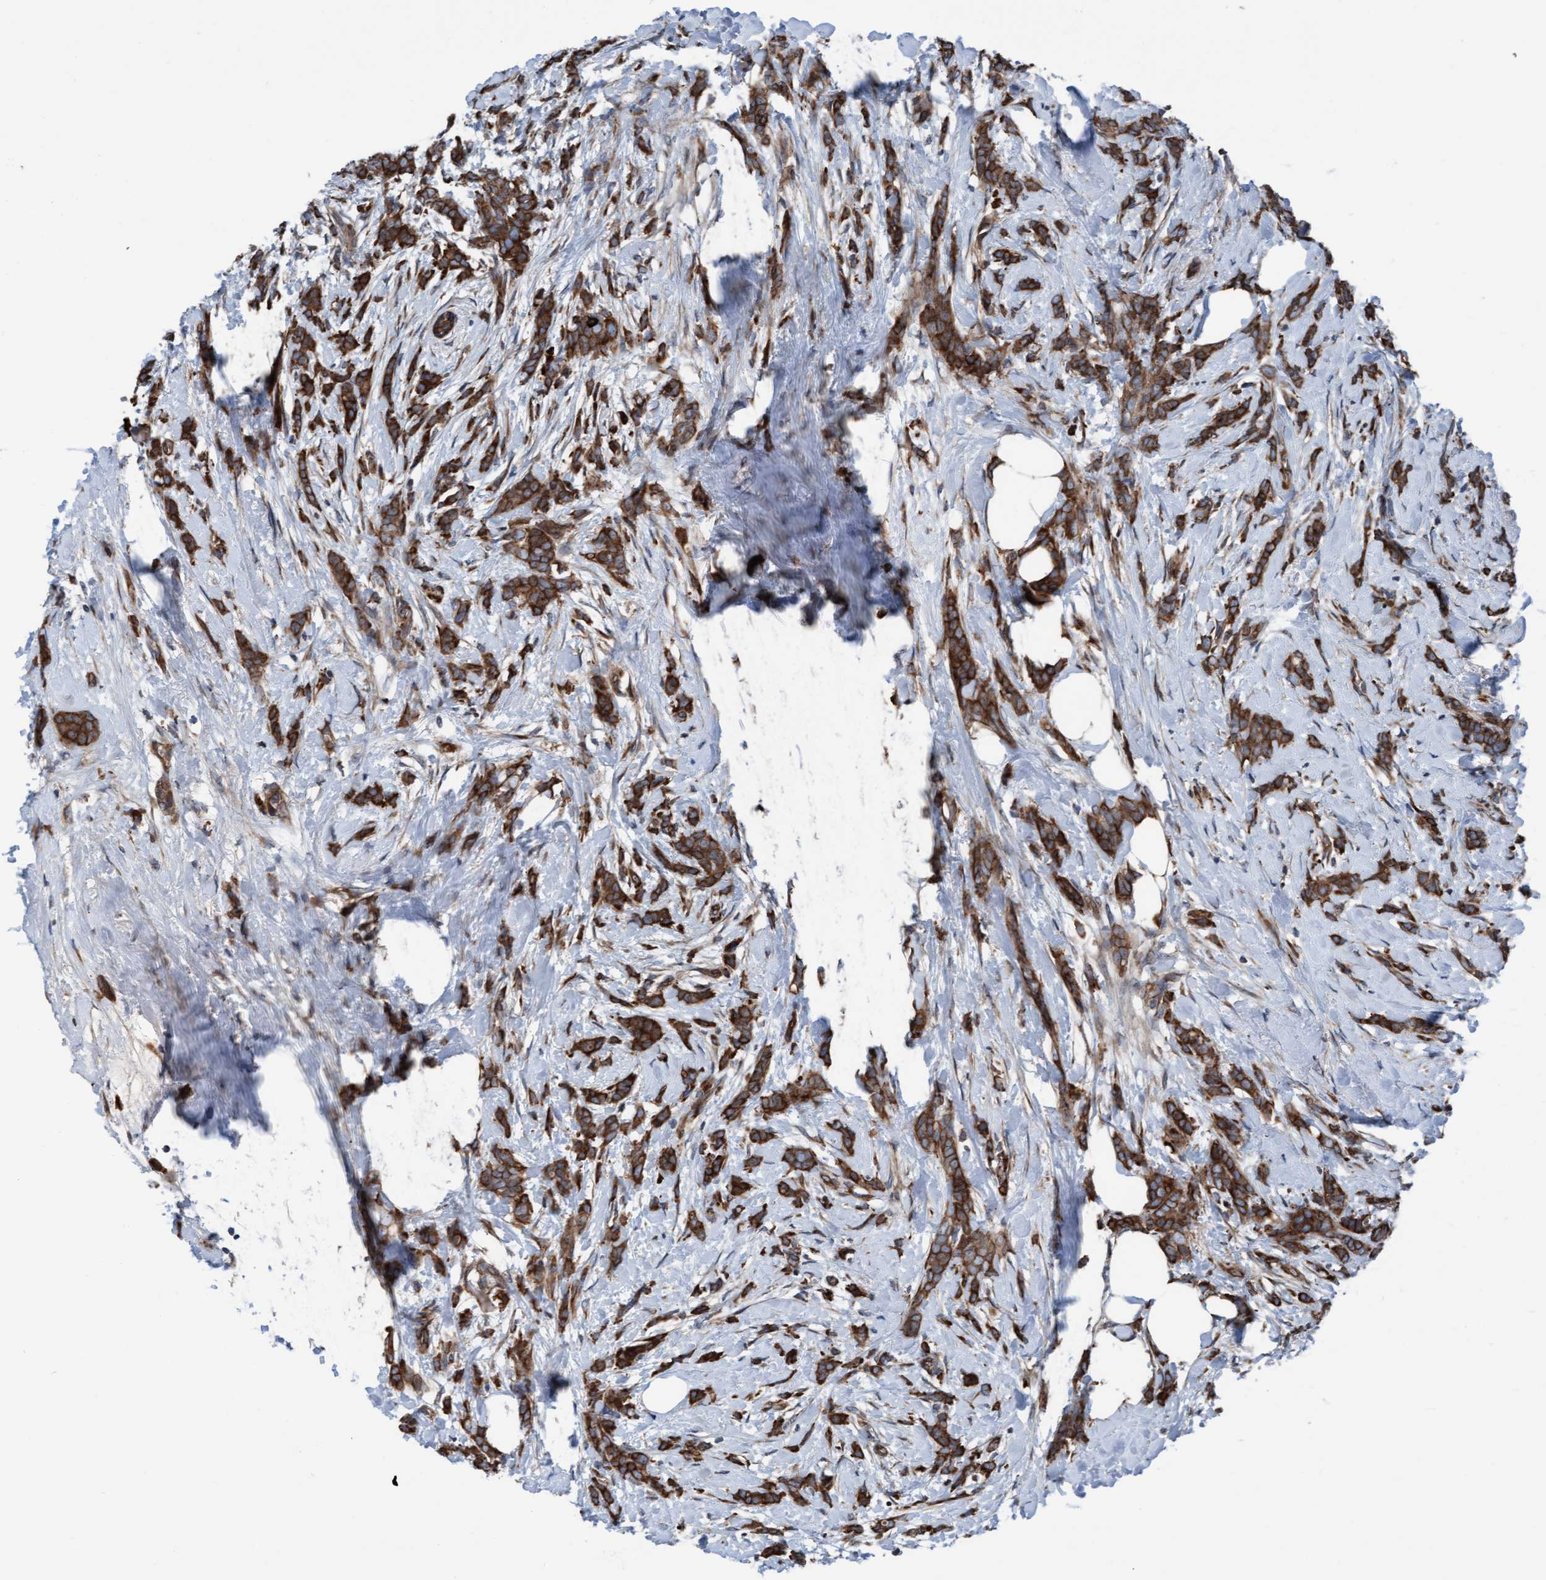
{"staining": {"intensity": "strong", "quantity": ">75%", "location": "cytoplasmic/membranous"}, "tissue": "breast cancer", "cell_type": "Tumor cells", "image_type": "cancer", "snomed": [{"axis": "morphology", "description": "Lobular carcinoma, in situ"}, {"axis": "morphology", "description": "Lobular carcinoma"}, {"axis": "topography", "description": "Breast"}], "caption": "Protein staining displays strong cytoplasmic/membranous expression in about >75% of tumor cells in breast cancer (lobular carcinoma).", "gene": "RAP1GAP2", "patient": {"sex": "female", "age": 41}}